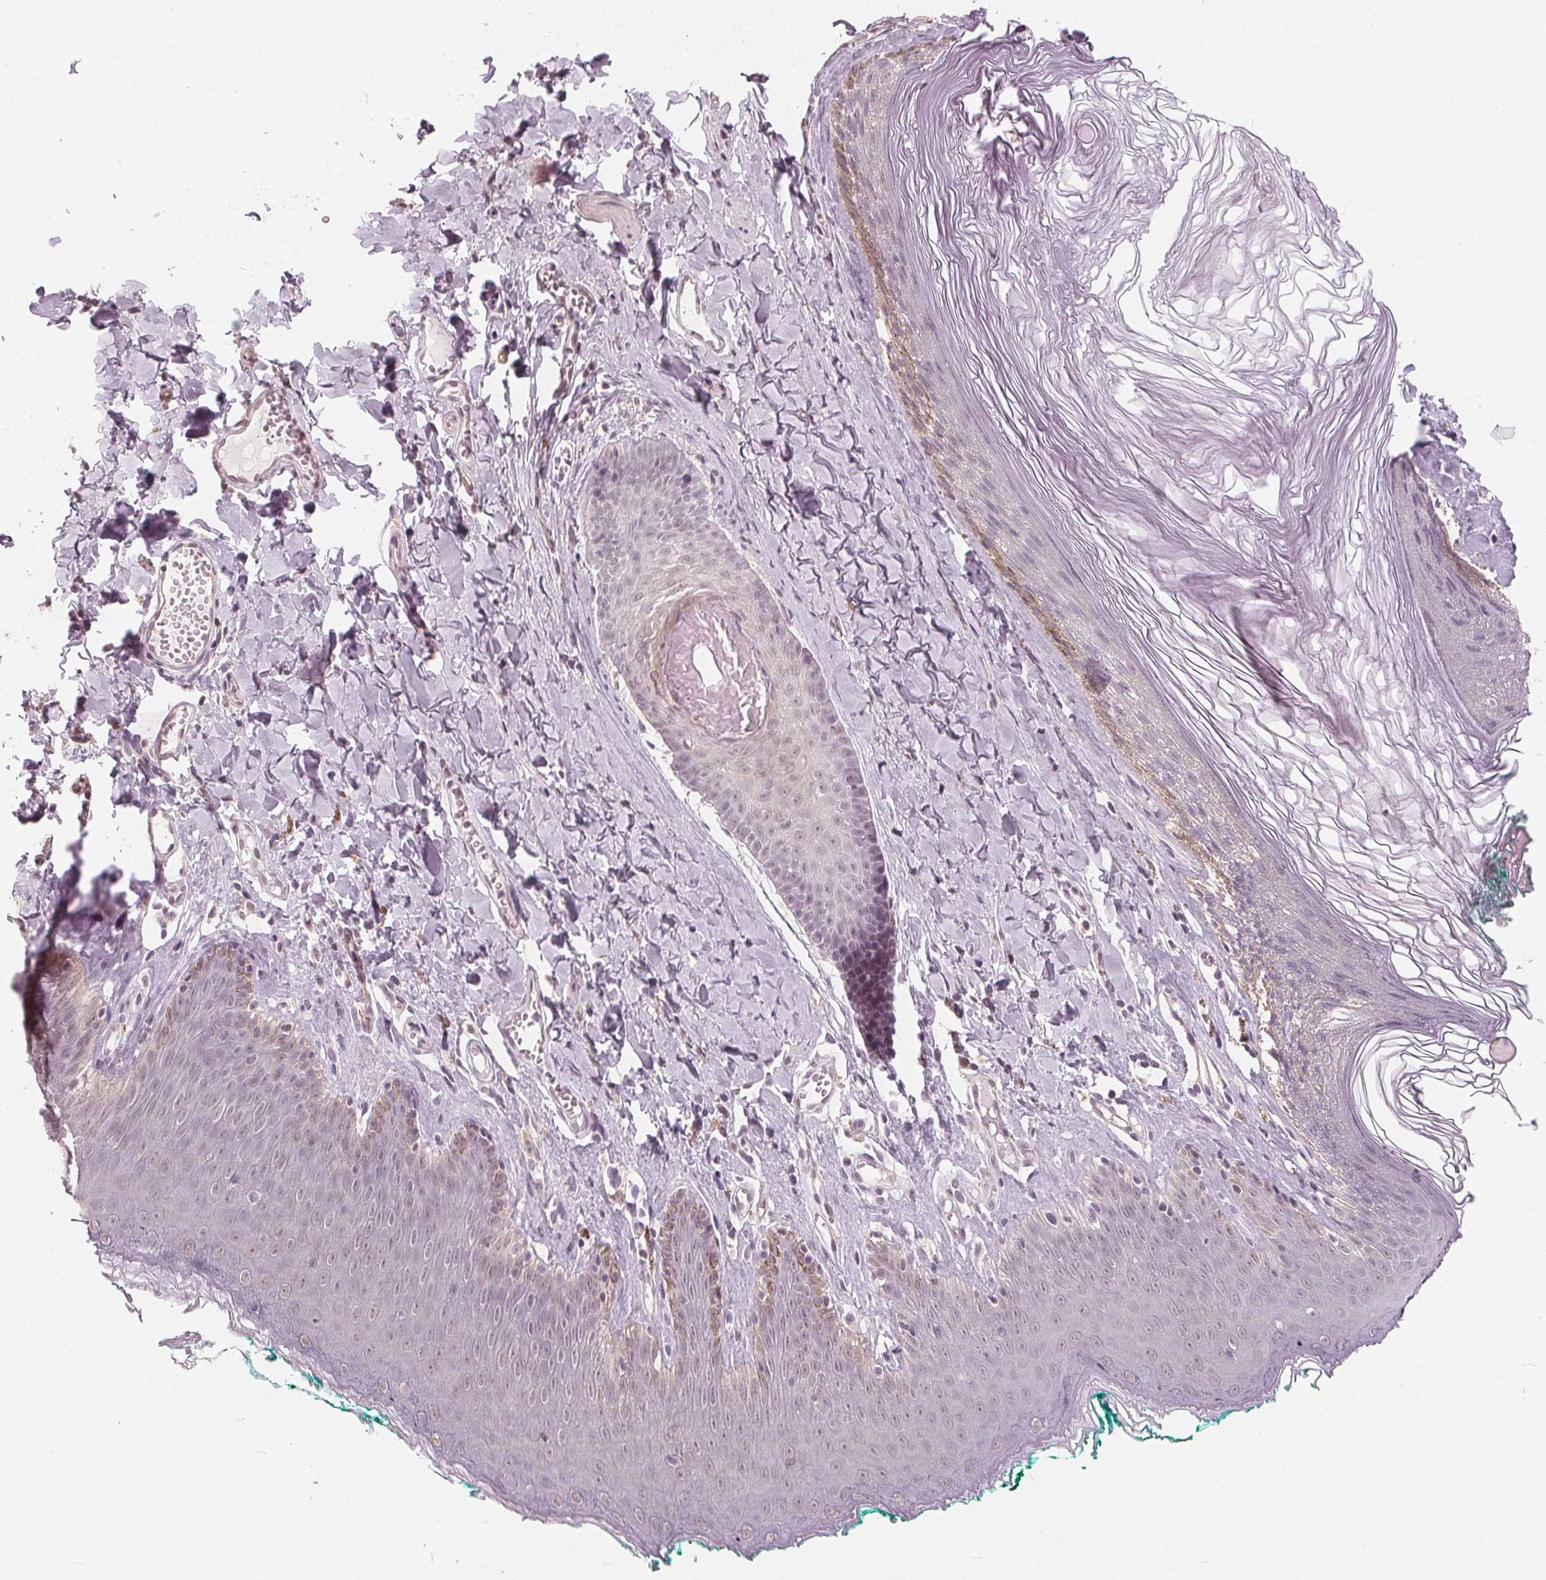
{"staining": {"intensity": "moderate", "quantity": "<25%", "location": "cytoplasmic/membranous,nuclear"}, "tissue": "skin", "cell_type": "Epidermal cells", "image_type": "normal", "snomed": [{"axis": "morphology", "description": "Normal tissue, NOS"}, {"axis": "topography", "description": "Vulva"}, {"axis": "topography", "description": "Peripheral nerve tissue"}], "caption": "Immunohistochemical staining of benign human skin demonstrates <25% levels of moderate cytoplasmic/membranous,nuclear protein expression in approximately <25% of epidermal cells.", "gene": "NUP210L", "patient": {"sex": "female", "age": 66}}